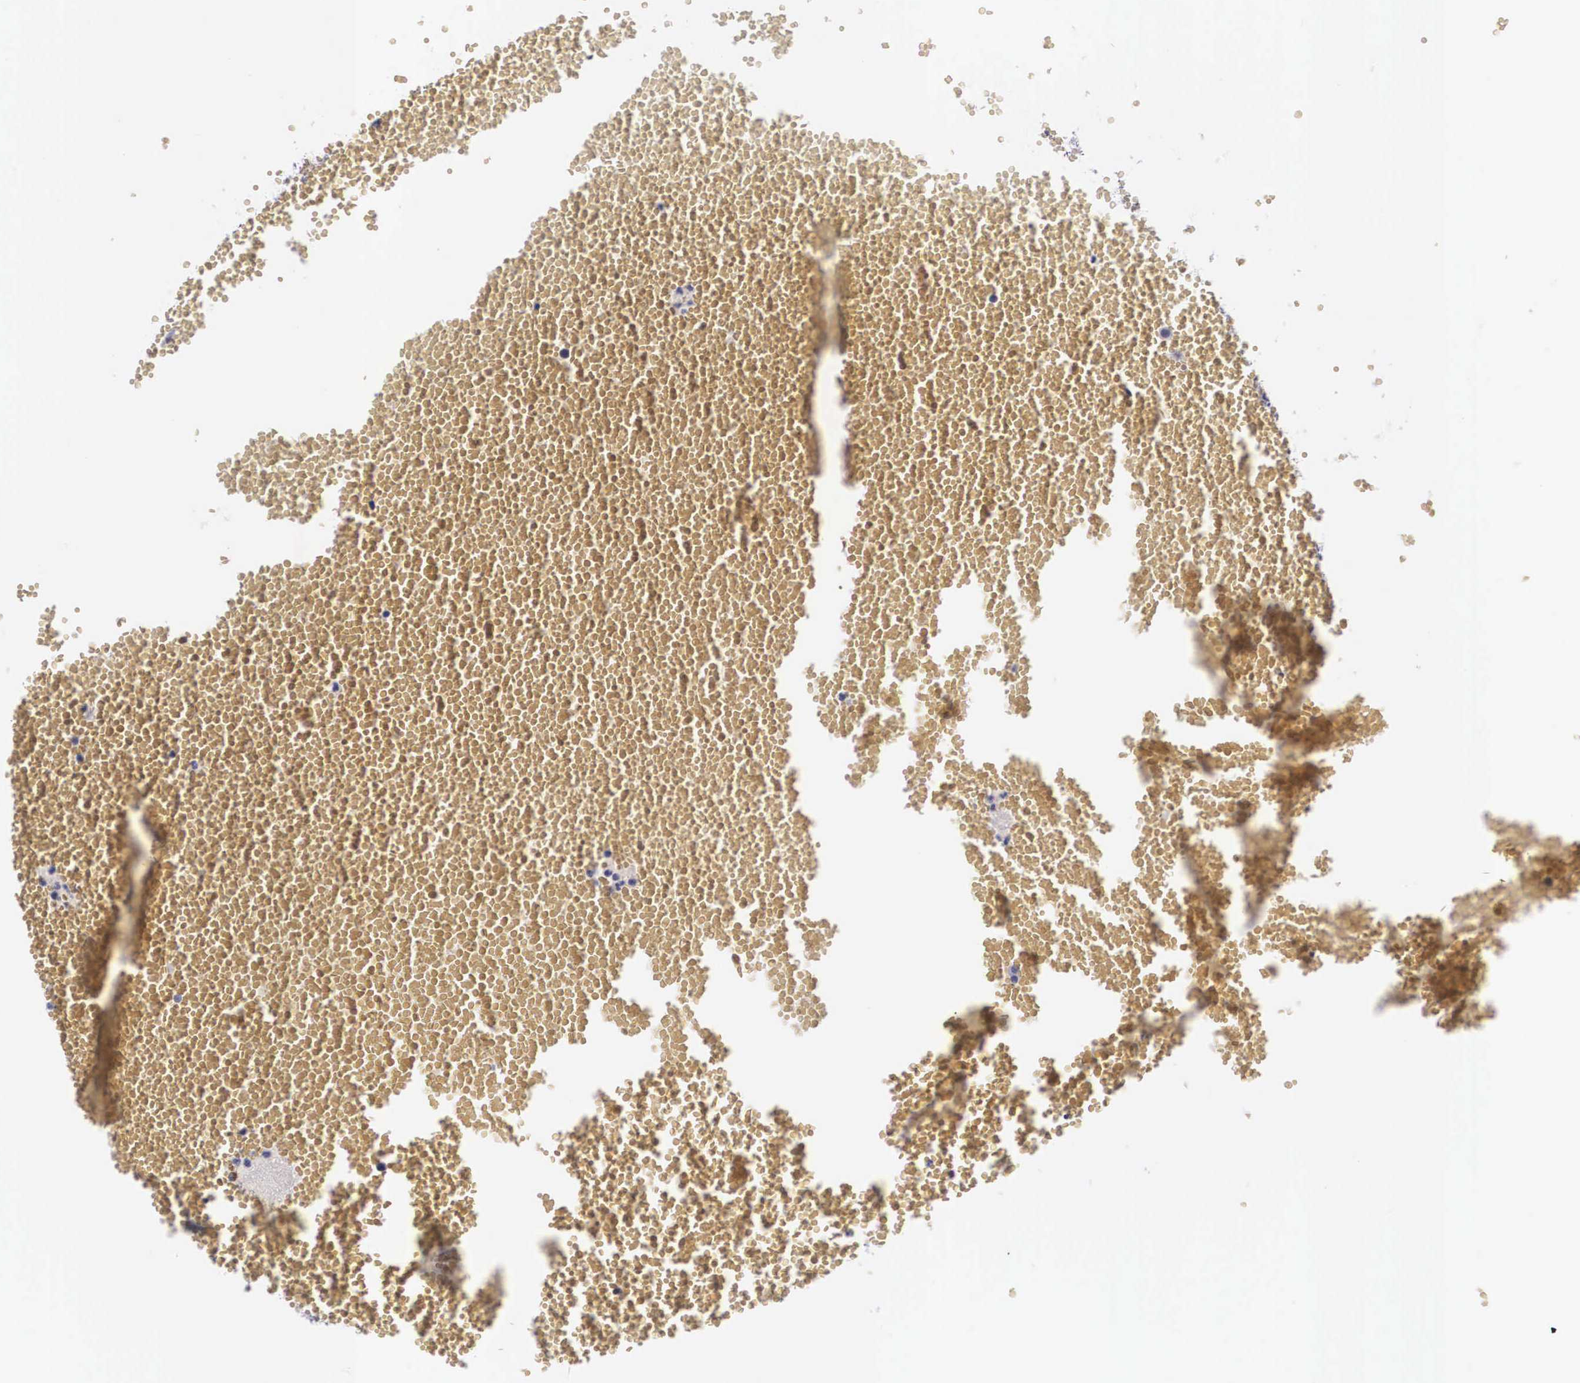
{"staining": {"intensity": "negative", "quantity": "none", "location": "none"}, "tissue": "testis cancer", "cell_type": "Tumor cells", "image_type": "cancer", "snomed": [{"axis": "morphology", "description": "Seminoma, NOS"}, {"axis": "topography", "description": "Testis"}], "caption": "An IHC micrograph of testis cancer (seminoma) is shown. There is no staining in tumor cells of testis cancer (seminoma).", "gene": "C22orf31", "patient": {"sex": "male", "age": 71}}